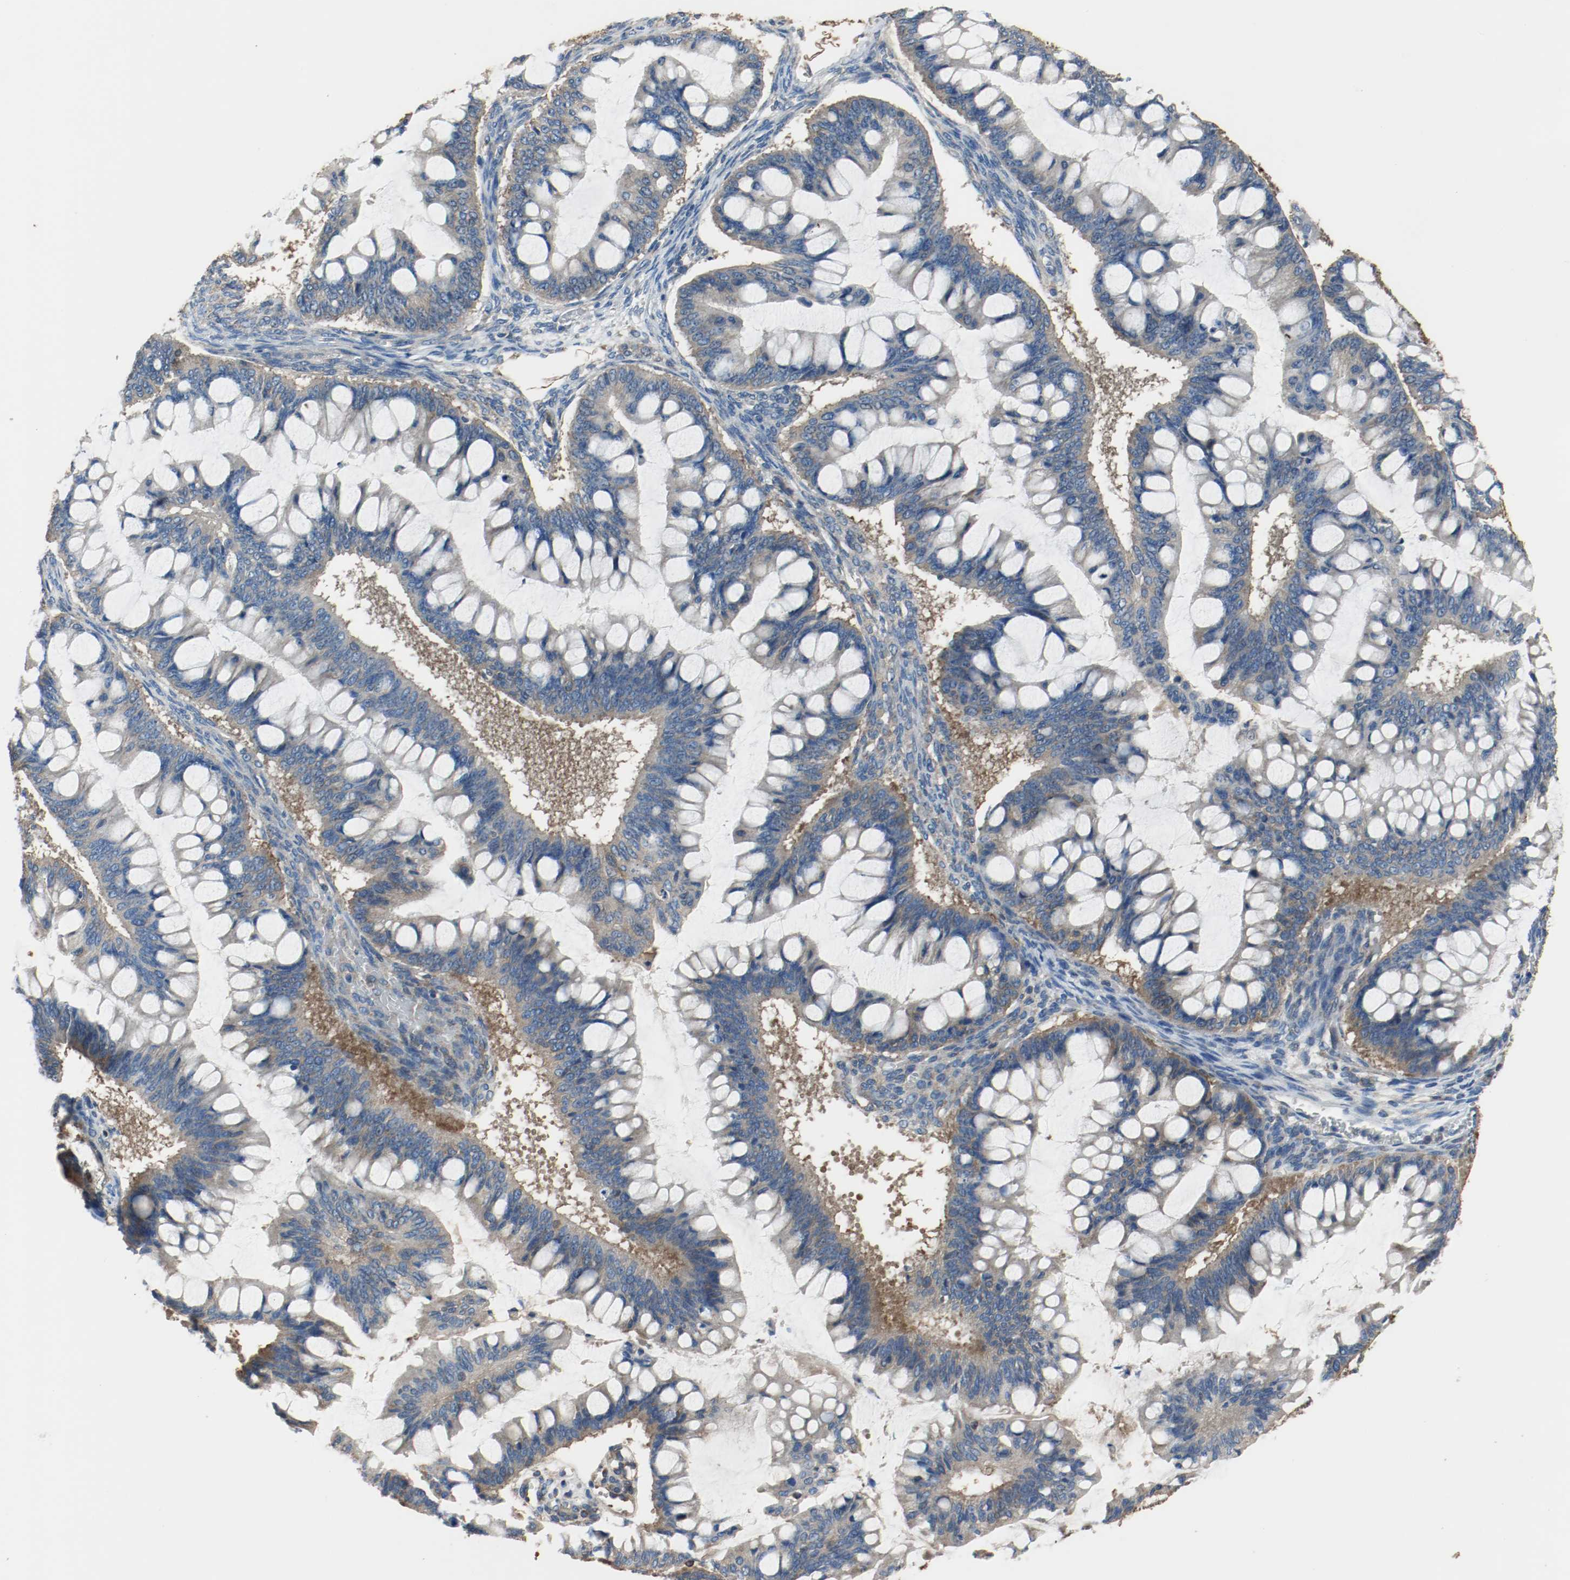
{"staining": {"intensity": "moderate", "quantity": ">75%", "location": "cytoplasmic/membranous"}, "tissue": "ovarian cancer", "cell_type": "Tumor cells", "image_type": "cancer", "snomed": [{"axis": "morphology", "description": "Cystadenocarcinoma, mucinous, NOS"}, {"axis": "topography", "description": "Ovary"}], "caption": "Mucinous cystadenocarcinoma (ovarian) stained with a protein marker reveals moderate staining in tumor cells.", "gene": "TUBA3D", "patient": {"sex": "female", "age": 73}}